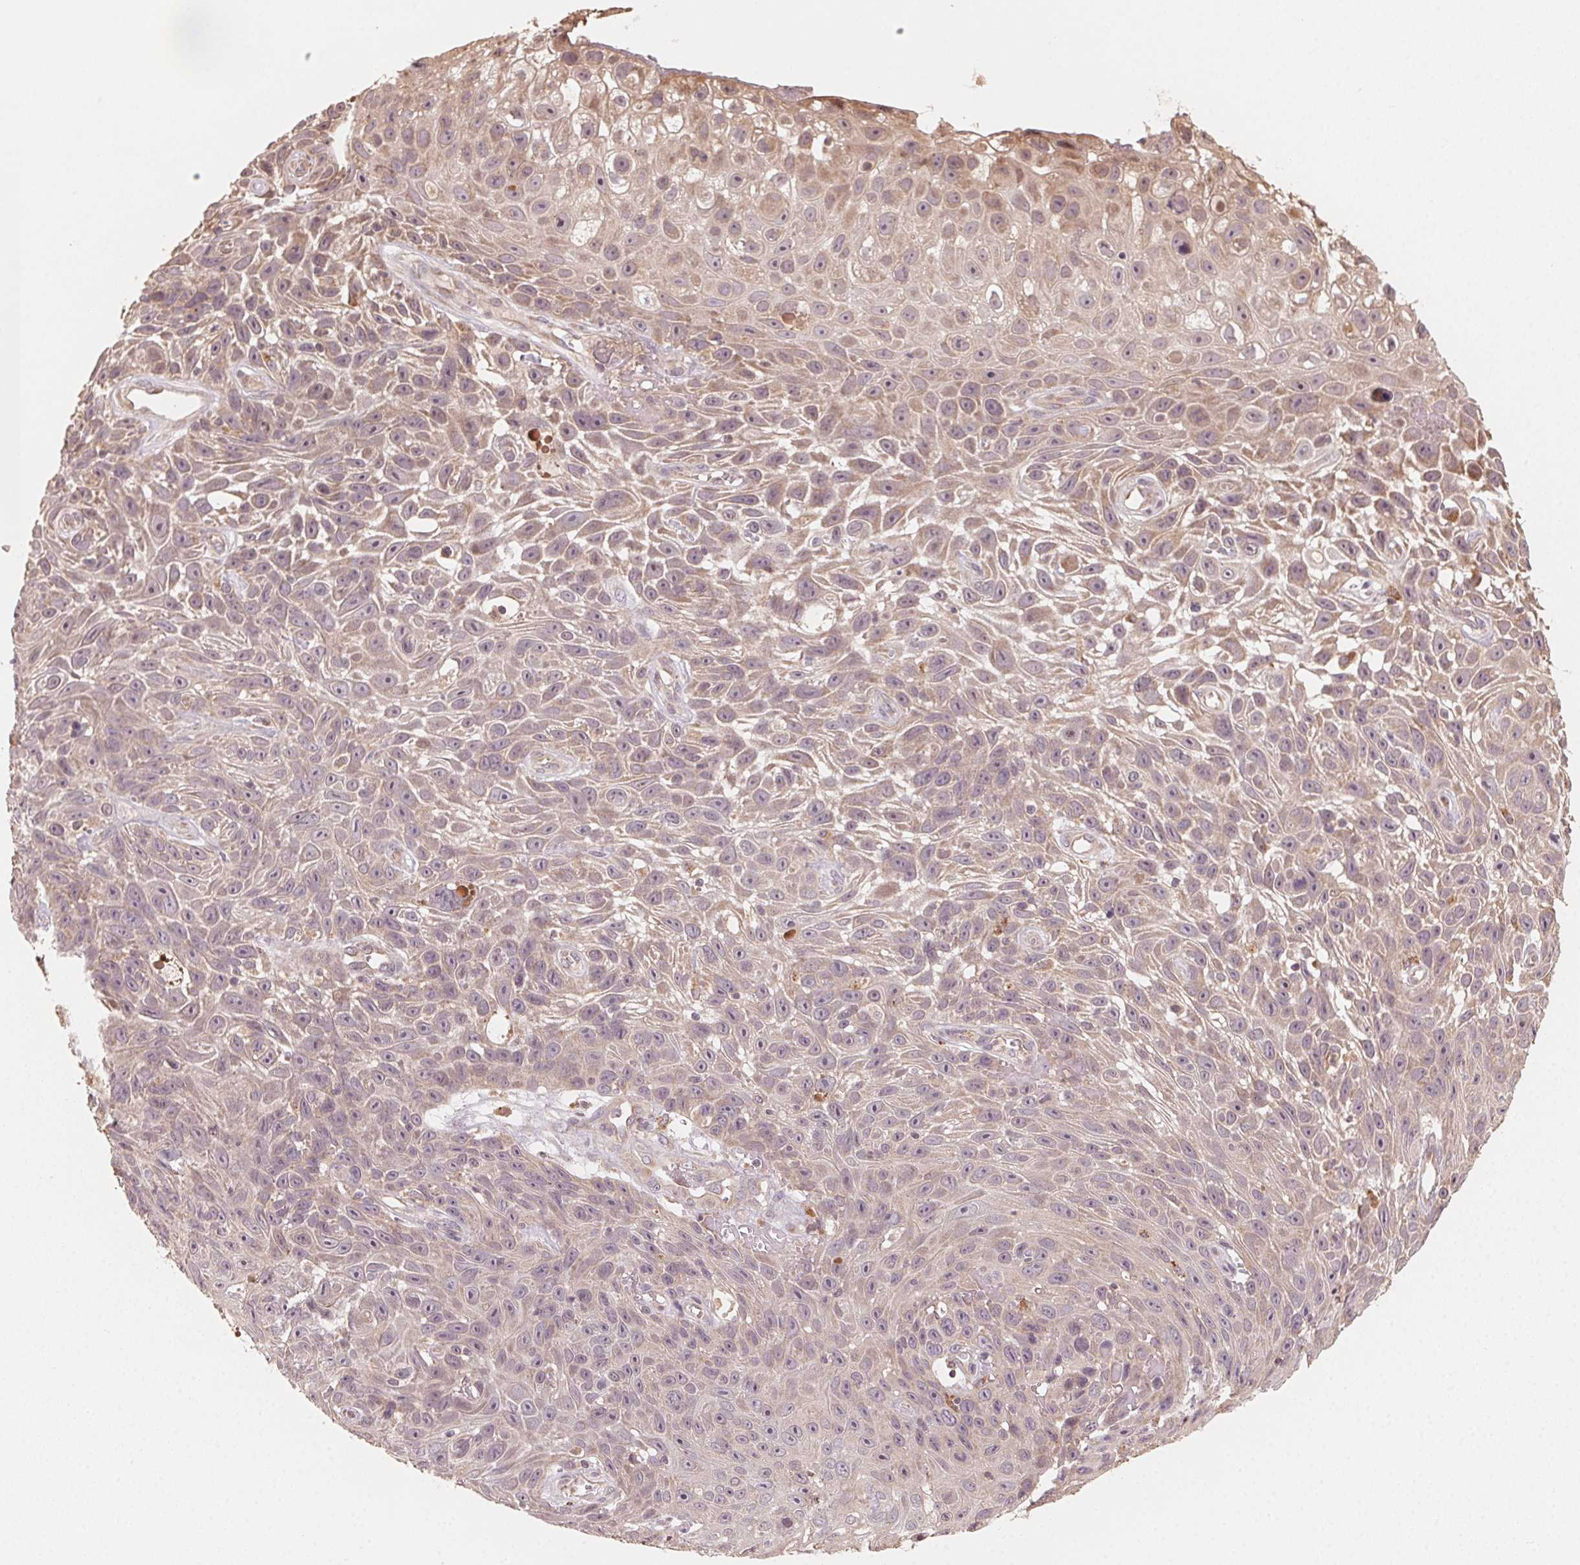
{"staining": {"intensity": "weak", "quantity": "25%-75%", "location": "cytoplasmic/membranous"}, "tissue": "skin cancer", "cell_type": "Tumor cells", "image_type": "cancer", "snomed": [{"axis": "morphology", "description": "Squamous cell carcinoma, NOS"}, {"axis": "topography", "description": "Skin"}], "caption": "There is low levels of weak cytoplasmic/membranous positivity in tumor cells of skin cancer, as demonstrated by immunohistochemical staining (brown color).", "gene": "WBP2", "patient": {"sex": "male", "age": 82}}